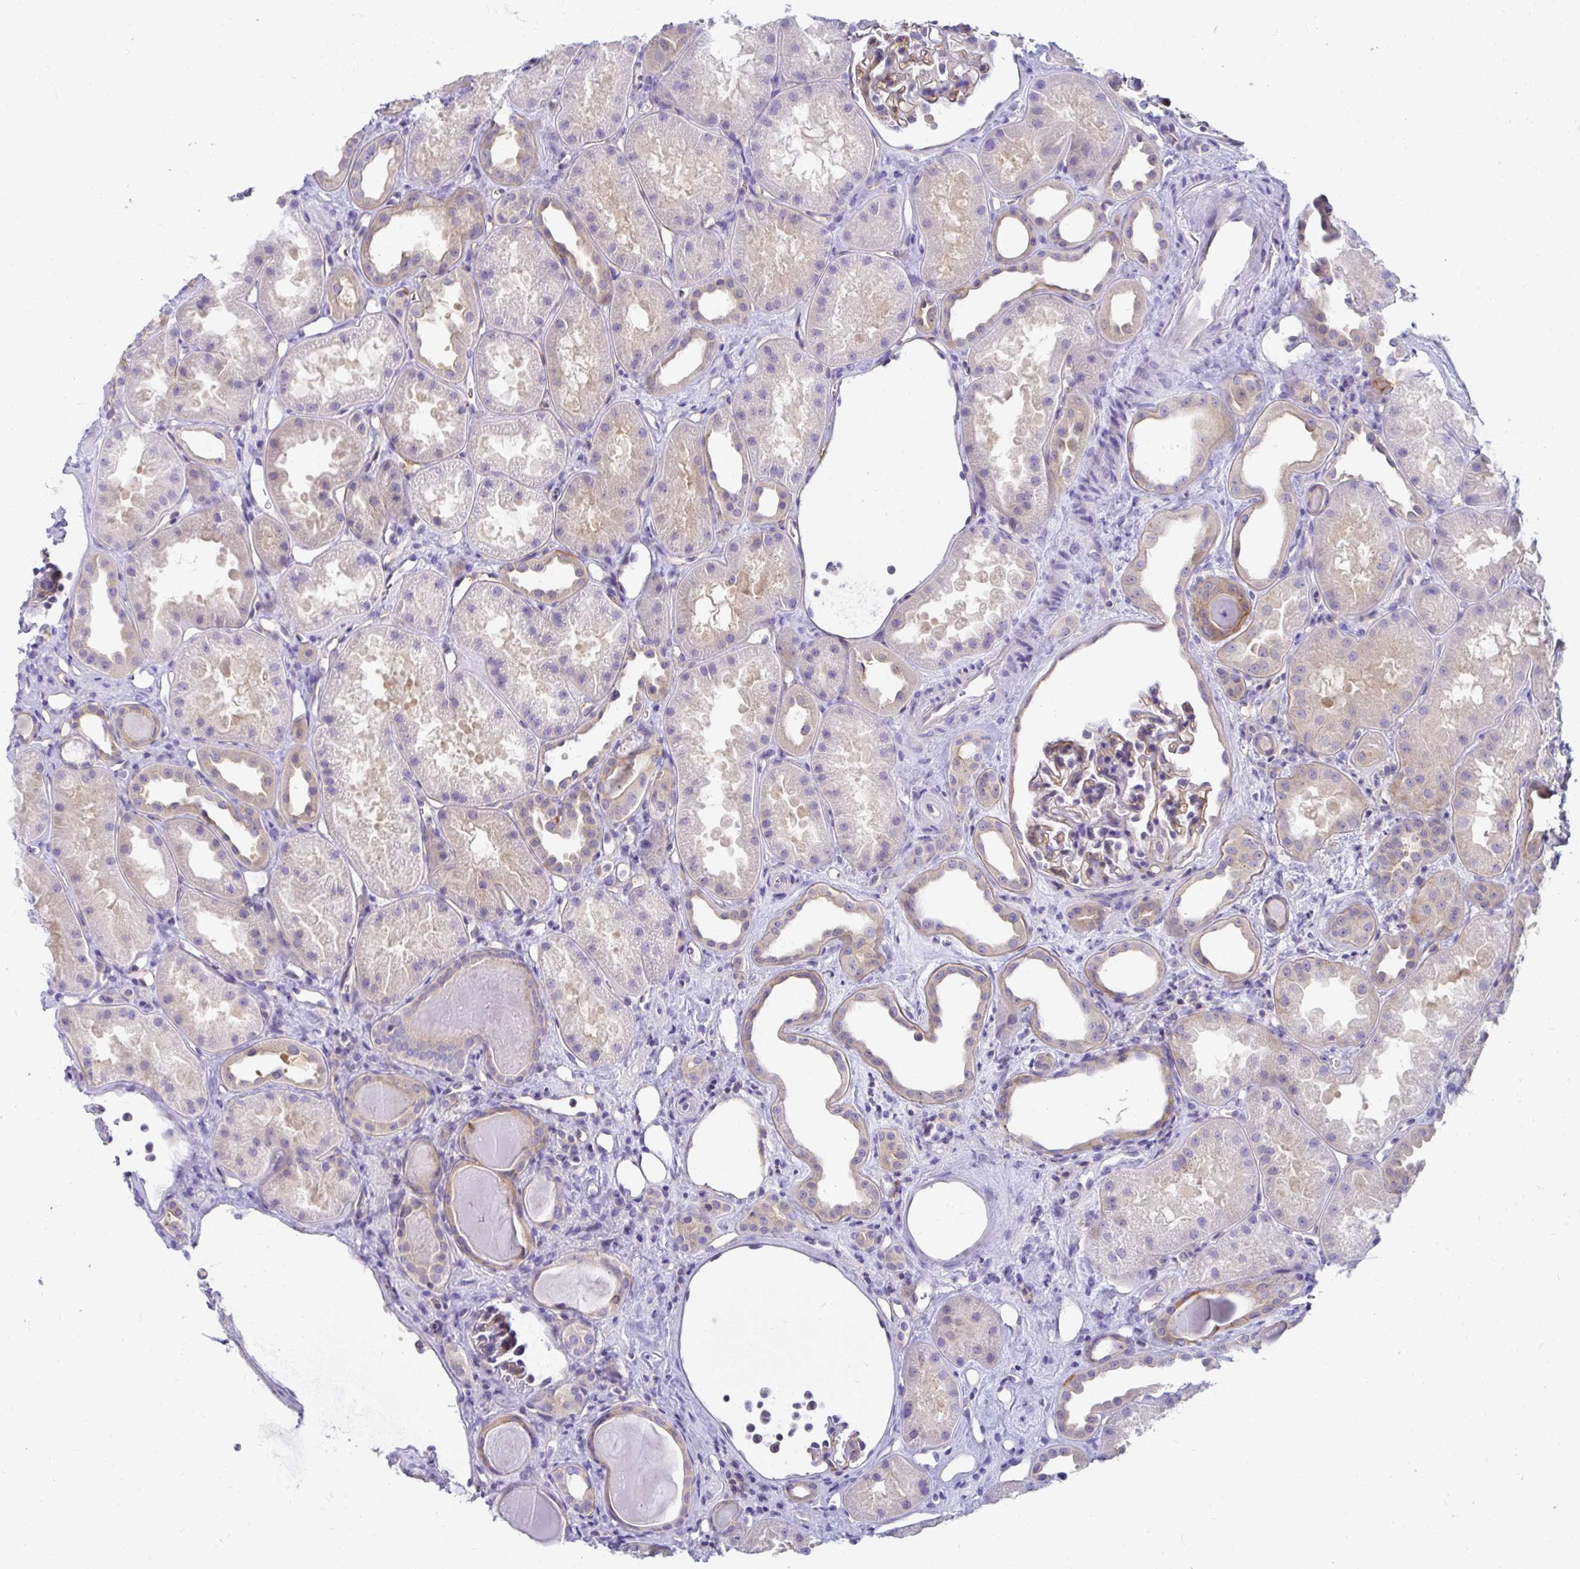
{"staining": {"intensity": "weak", "quantity": "25%-75%", "location": "cytoplasmic/membranous"}, "tissue": "kidney", "cell_type": "Cells in glomeruli", "image_type": "normal", "snomed": [{"axis": "morphology", "description": "Normal tissue, NOS"}, {"axis": "topography", "description": "Kidney"}], "caption": "Cells in glomeruli display weak cytoplasmic/membranous staining in about 25%-75% of cells in normal kidney.", "gene": "C19orf81", "patient": {"sex": "male", "age": 61}}